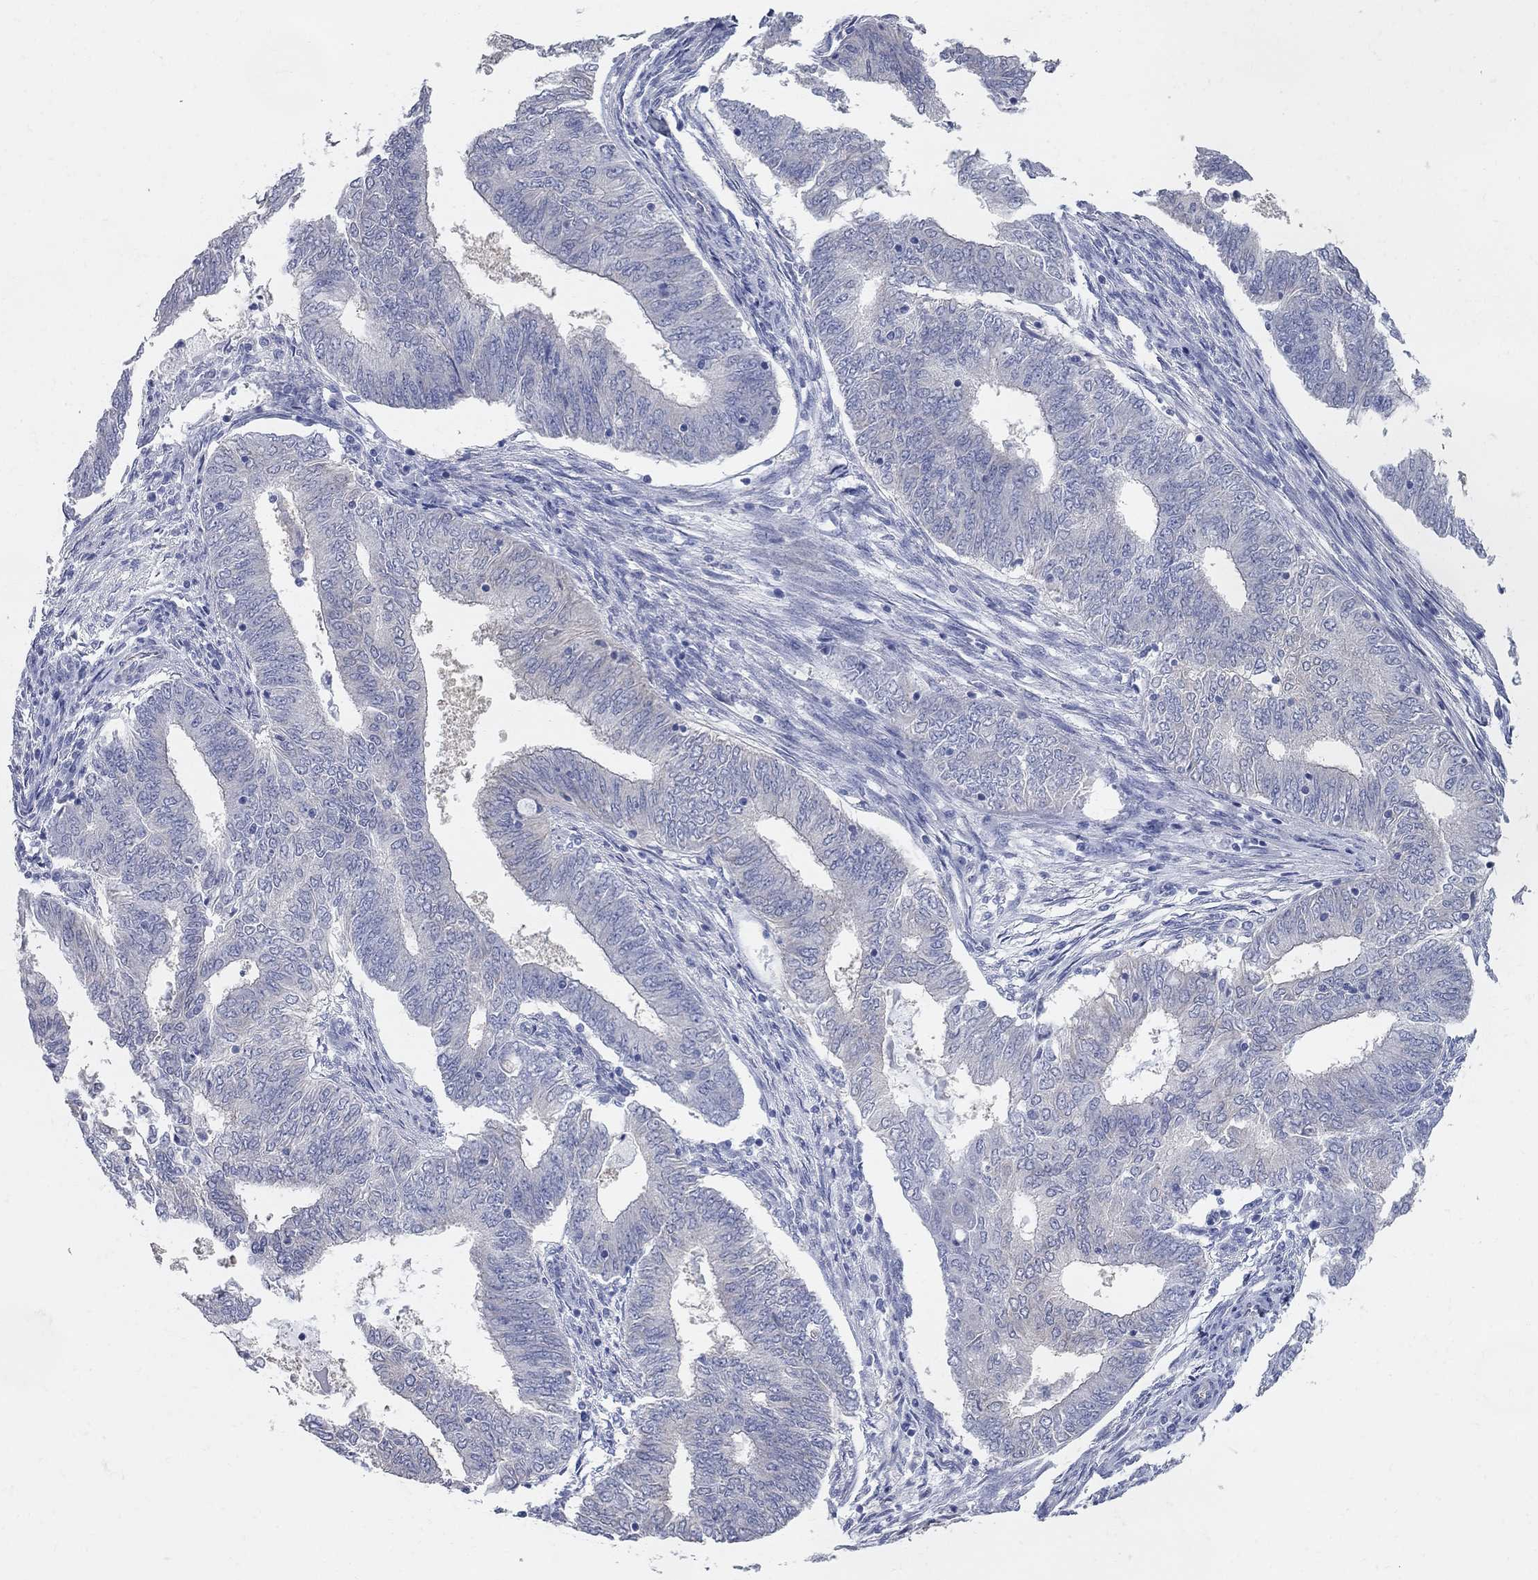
{"staining": {"intensity": "negative", "quantity": "none", "location": "none"}, "tissue": "endometrial cancer", "cell_type": "Tumor cells", "image_type": "cancer", "snomed": [{"axis": "morphology", "description": "Adenocarcinoma, NOS"}, {"axis": "topography", "description": "Endometrium"}], "caption": "The immunohistochemistry histopathology image has no significant staining in tumor cells of endometrial adenocarcinoma tissue.", "gene": "AOX1", "patient": {"sex": "female", "age": 62}}